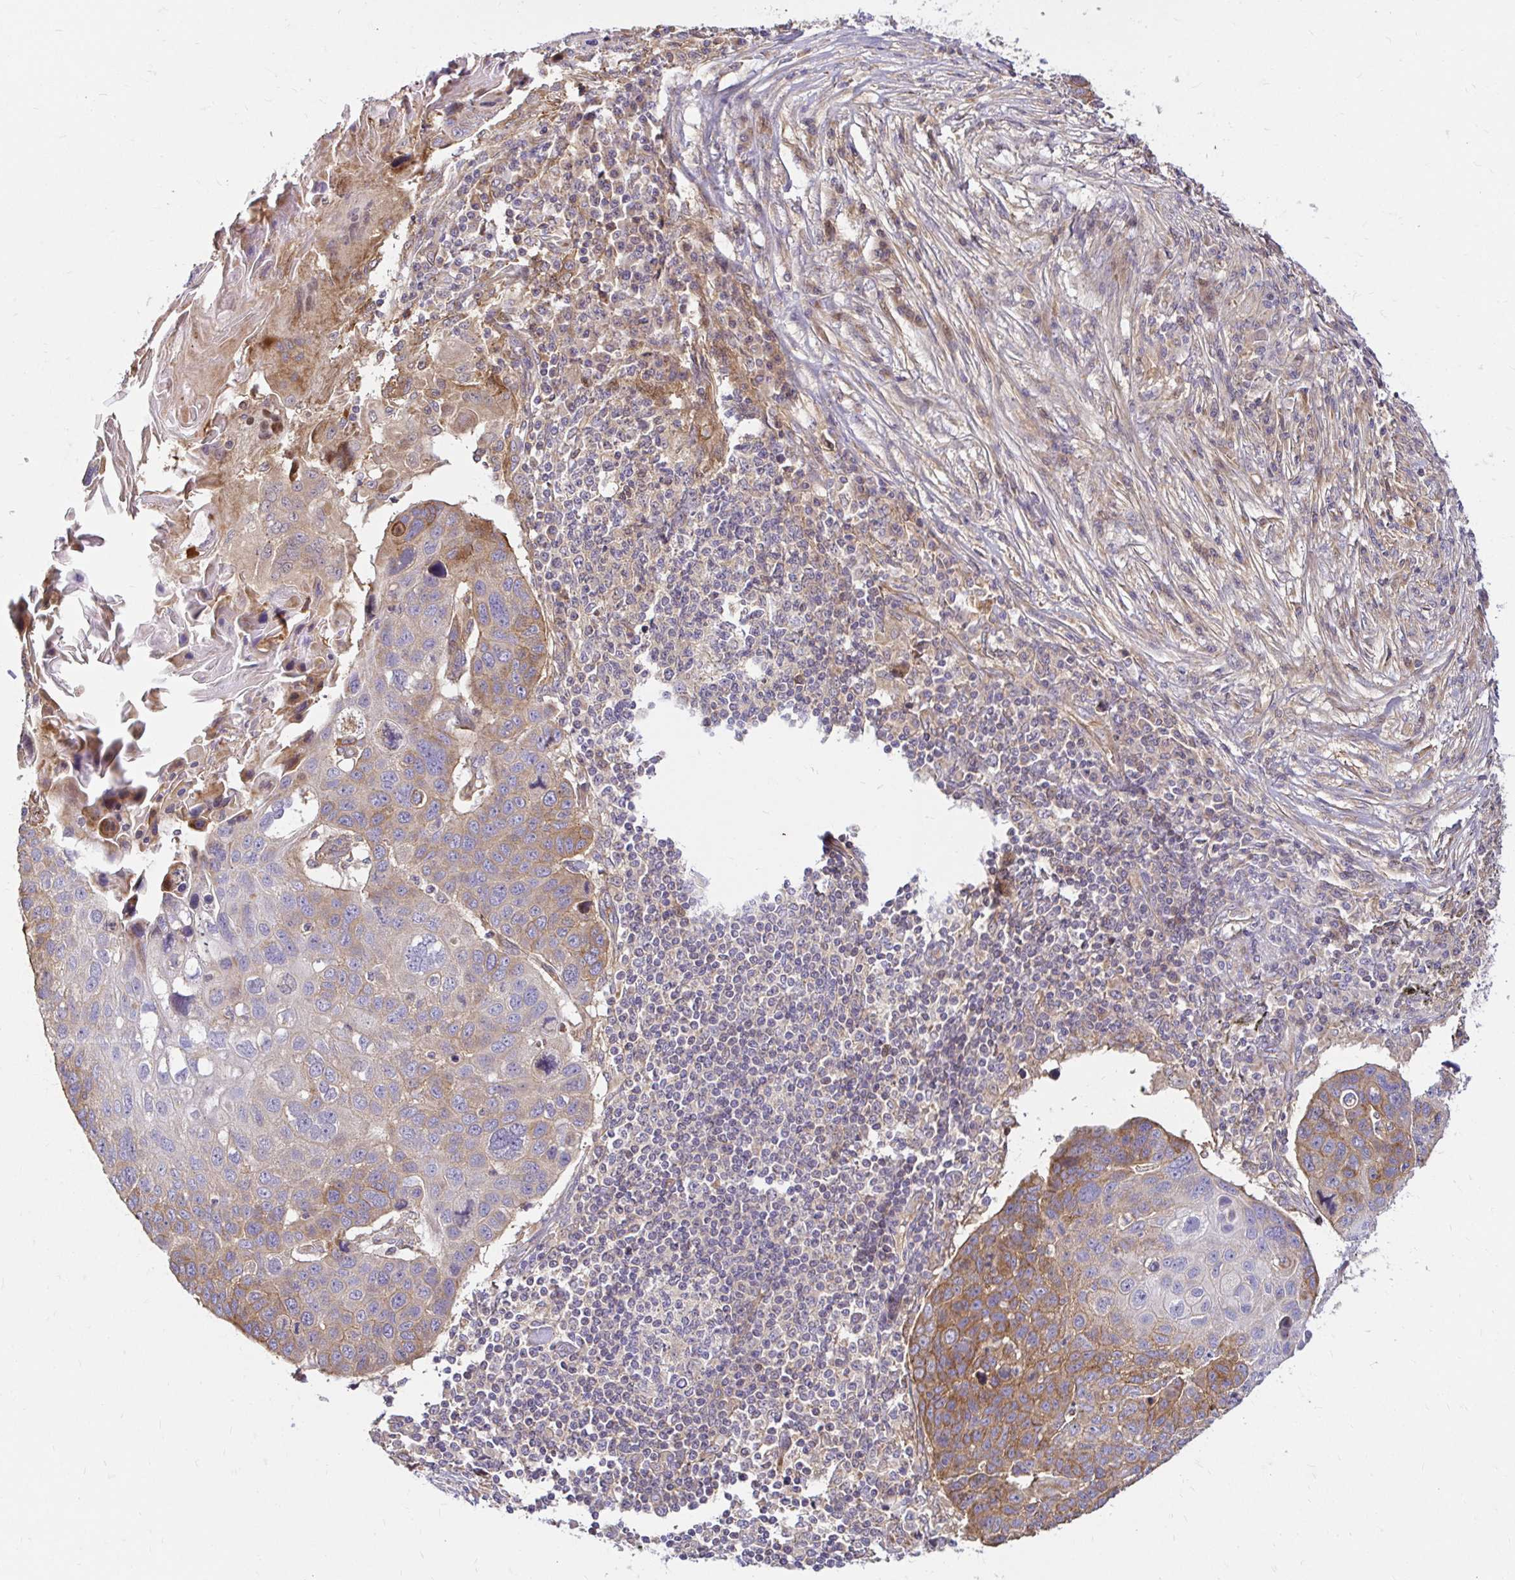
{"staining": {"intensity": "moderate", "quantity": "<25%", "location": "cytoplasmic/membranous"}, "tissue": "lung cancer", "cell_type": "Tumor cells", "image_type": "cancer", "snomed": [{"axis": "morphology", "description": "Squamous cell carcinoma, NOS"}, {"axis": "topography", "description": "Lymph node"}, {"axis": "topography", "description": "Lung"}], "caption": "The histopathology image demonstrates staining of lung cancer (squamous cell carcinoma), revealing moderate cytoplasmic/membranous protein positivity (brown color) within tumor cells.", "gene": "ITGA2", "patient": {"sex": "male", "age": 61}}